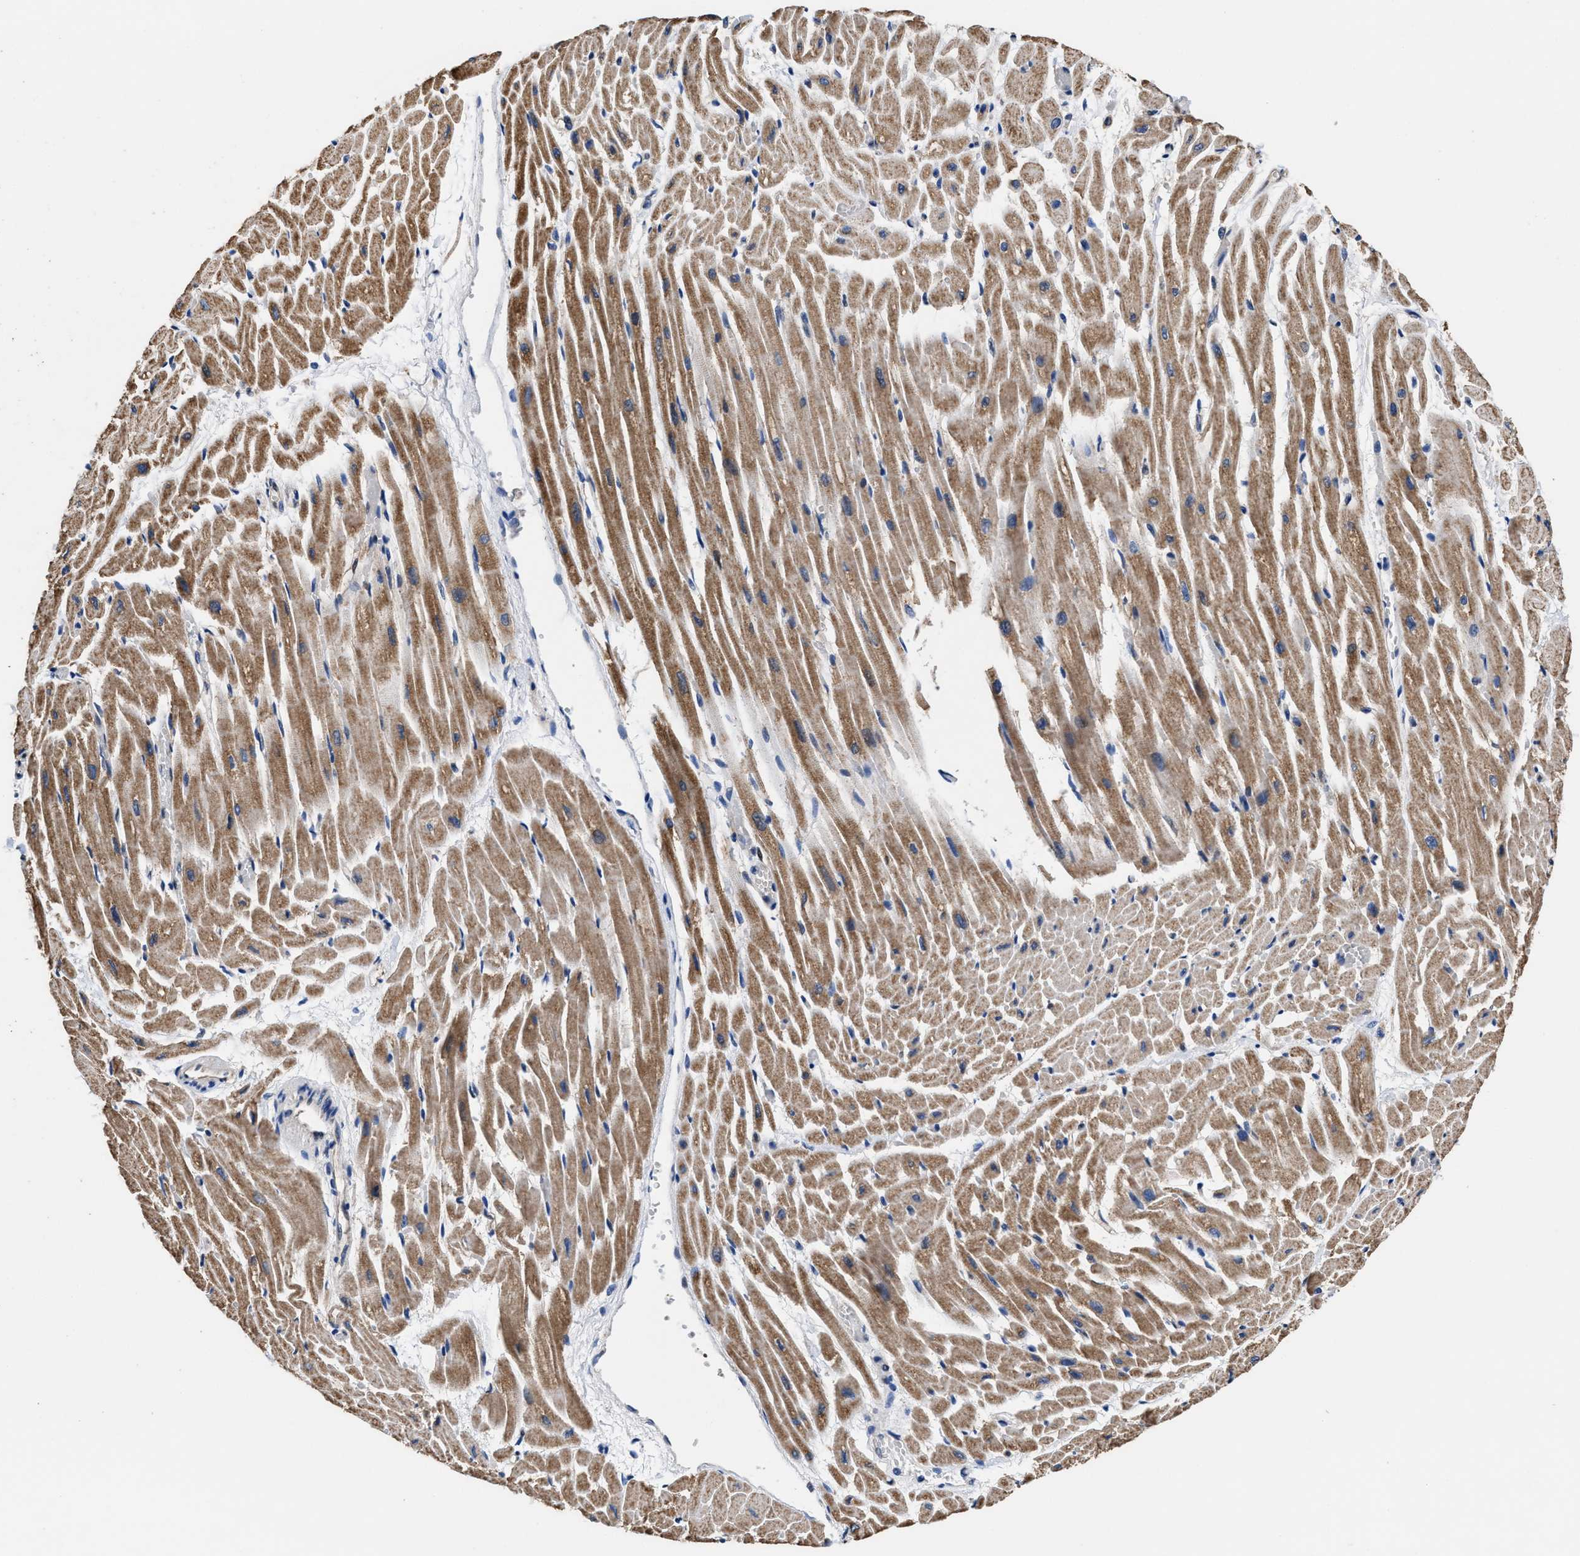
{"staining": {"intensity": "moderate", "quantity": ">75%", "location": "cytoplasmic/membranous"}, "tissue": "heart muscle", "cell_type": "Cardiomyocytes", "image_type": "normal", "snomed": [{"axis": "morphology", "description": "Normal tissue, NOS"}, {"axis": "topography", "description": "Heart"}], "caption": "Protein analysis of benign heart muscle demonstrates moderate cytoplasmic/membranous staining in approximately >75% of cardiomyocytes.", "gene": "ACLY", "patient": {"sex": "male", "age": 45}}